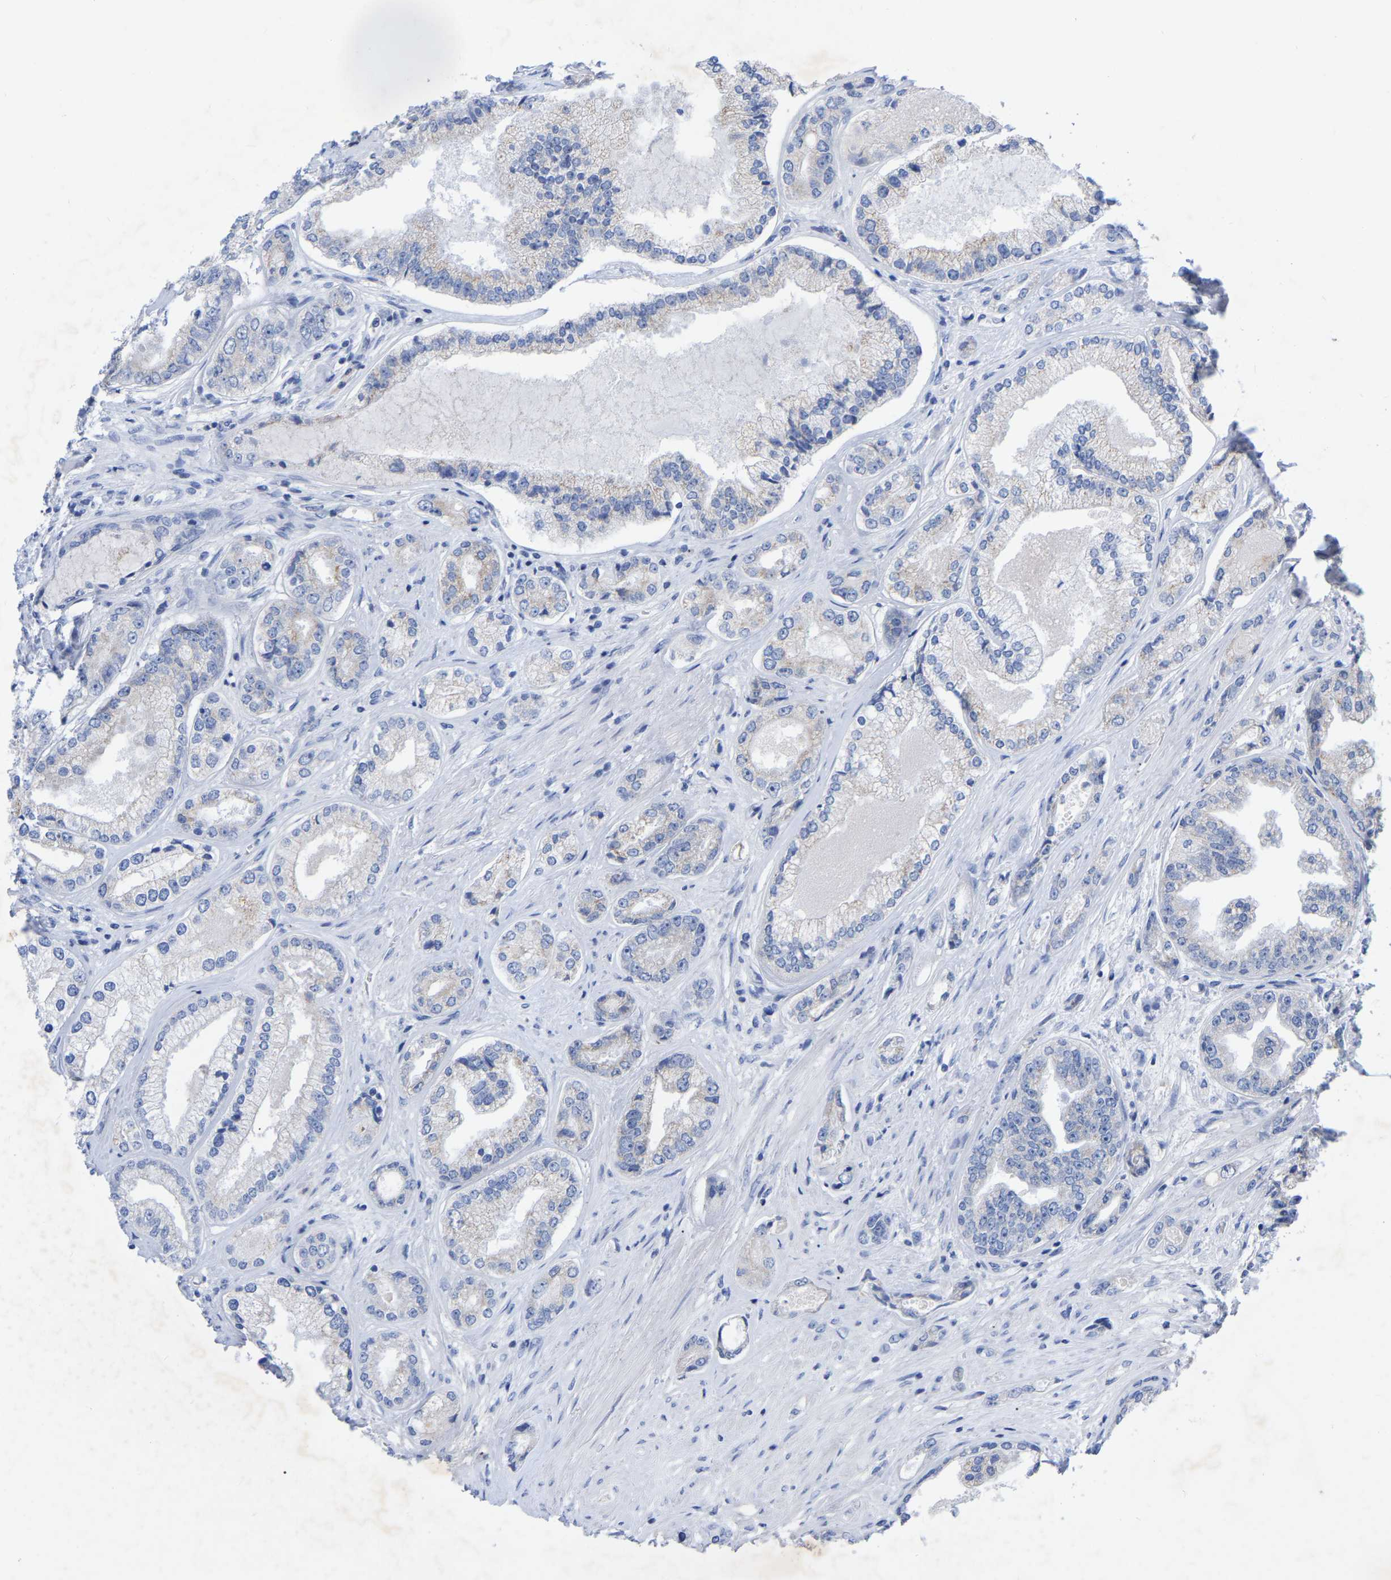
{"staining": {"intensity": "negative", "quantity": "none", "location": "none"}, "tissue": "prostate cancer", "cell_type": "Tumor cells", "image_type": "cancer", "snomed": [{"axis": "morphology", "description": "Adenocarcinoma, High grade"}, {"axis": "topography", "description": "Prostate"}], "caption": "Prostate high-grade adenocarcinoma was stained to show a protein in brown. There is no significant positivity in tumor cells.", "gene": "ZNF629", "patient": {"sex": "male", "age": 61}}